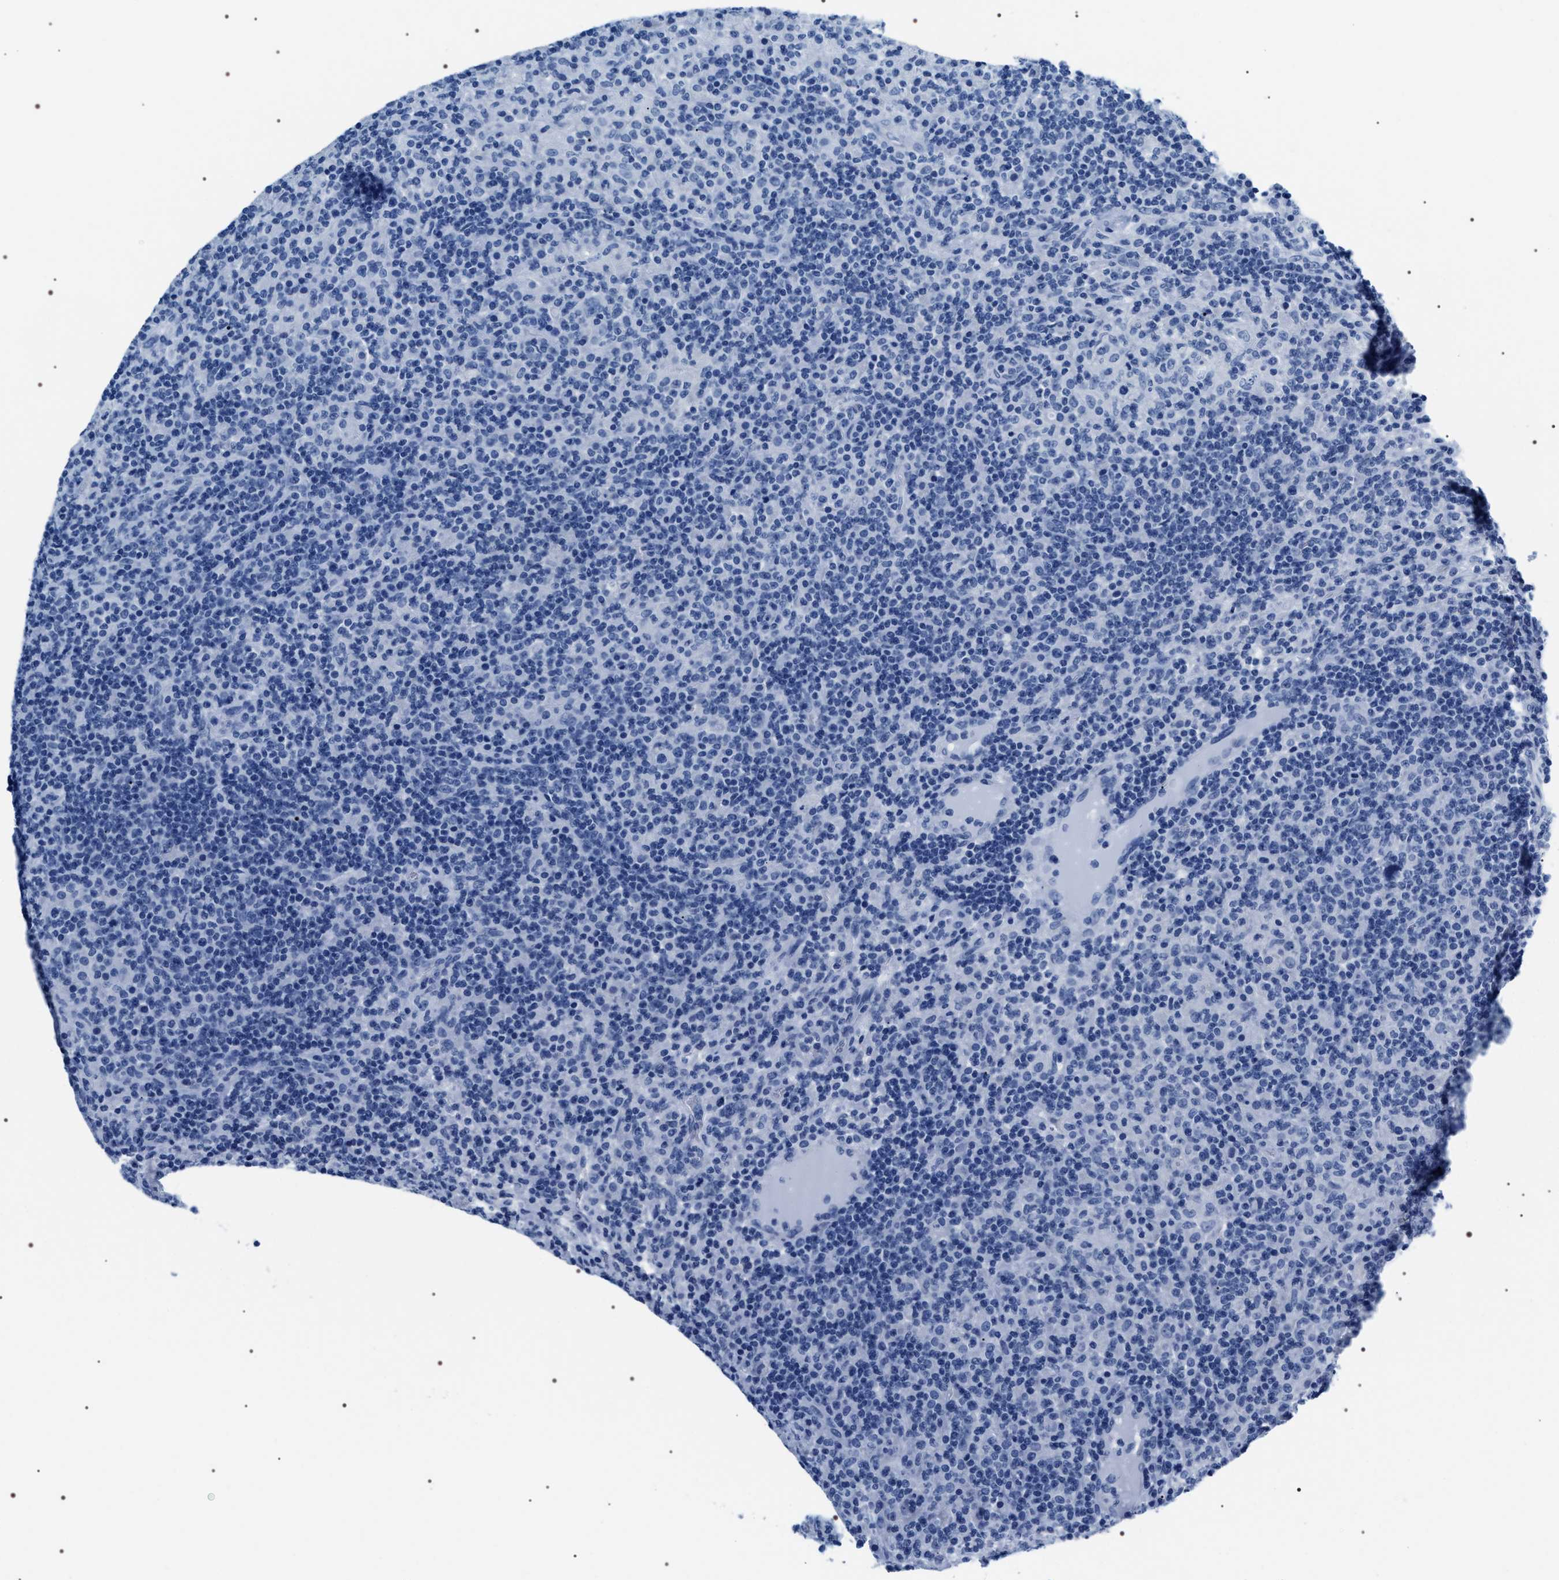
{"staining": {"intensity": "negative", "quantity": "none", "location": "none"}, "tissue": "lymphoma", "cell_type": "Tumor cells", "image_type": "cancer", "snomed": [{"axis": "morphology", "description": "Hodgkin's disease, NOS"}, {"axis": "topography", "description": "Lymph node"}], "caption": "Tumor cells show no significant expression in Hodgkin's disease.", "gene": "ADH4", "patient": {"sex": "male", "age": 70}}